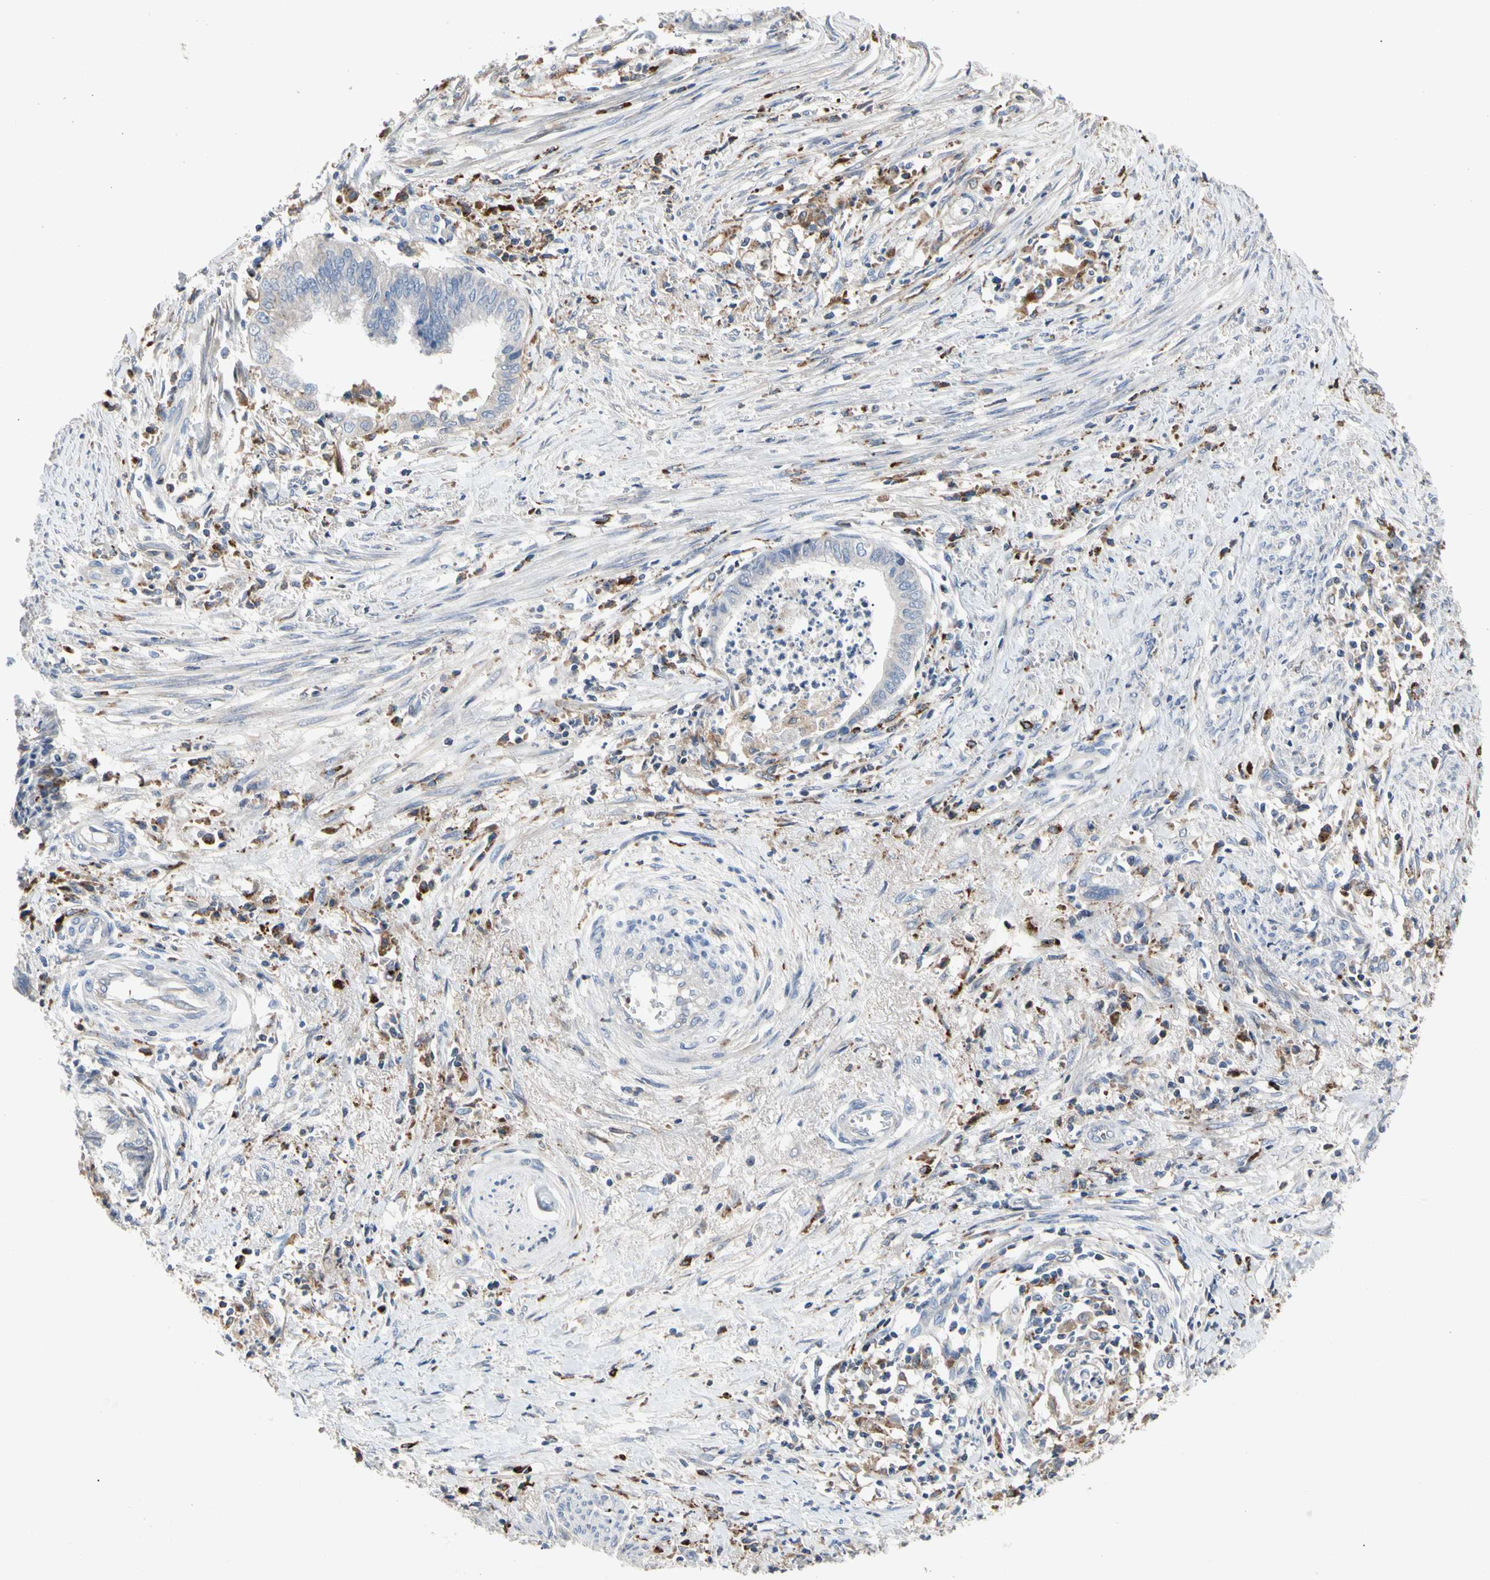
{"staining": {"intensity": "weak", "quantity": "<25%", "location": "cytoplasmic/membranous"}, "tissue": "endometrial cancer", "cell_type": "Tumor cells", "image_type": "cancer", "snomed": [{"axis": "morphology", "description": "Necrosis, NOS"}, {"axis": "morphology", "description": "Adenocarcinoma, NOS"}, {"axis": "topography", "description": "Endometrium"}], "caption": "Immunohistochemical staining of endometrial cancer shows no significant staining in tumor cells.", "gene": "ADA2", "patient": {"sex": "female", "age": 79}}